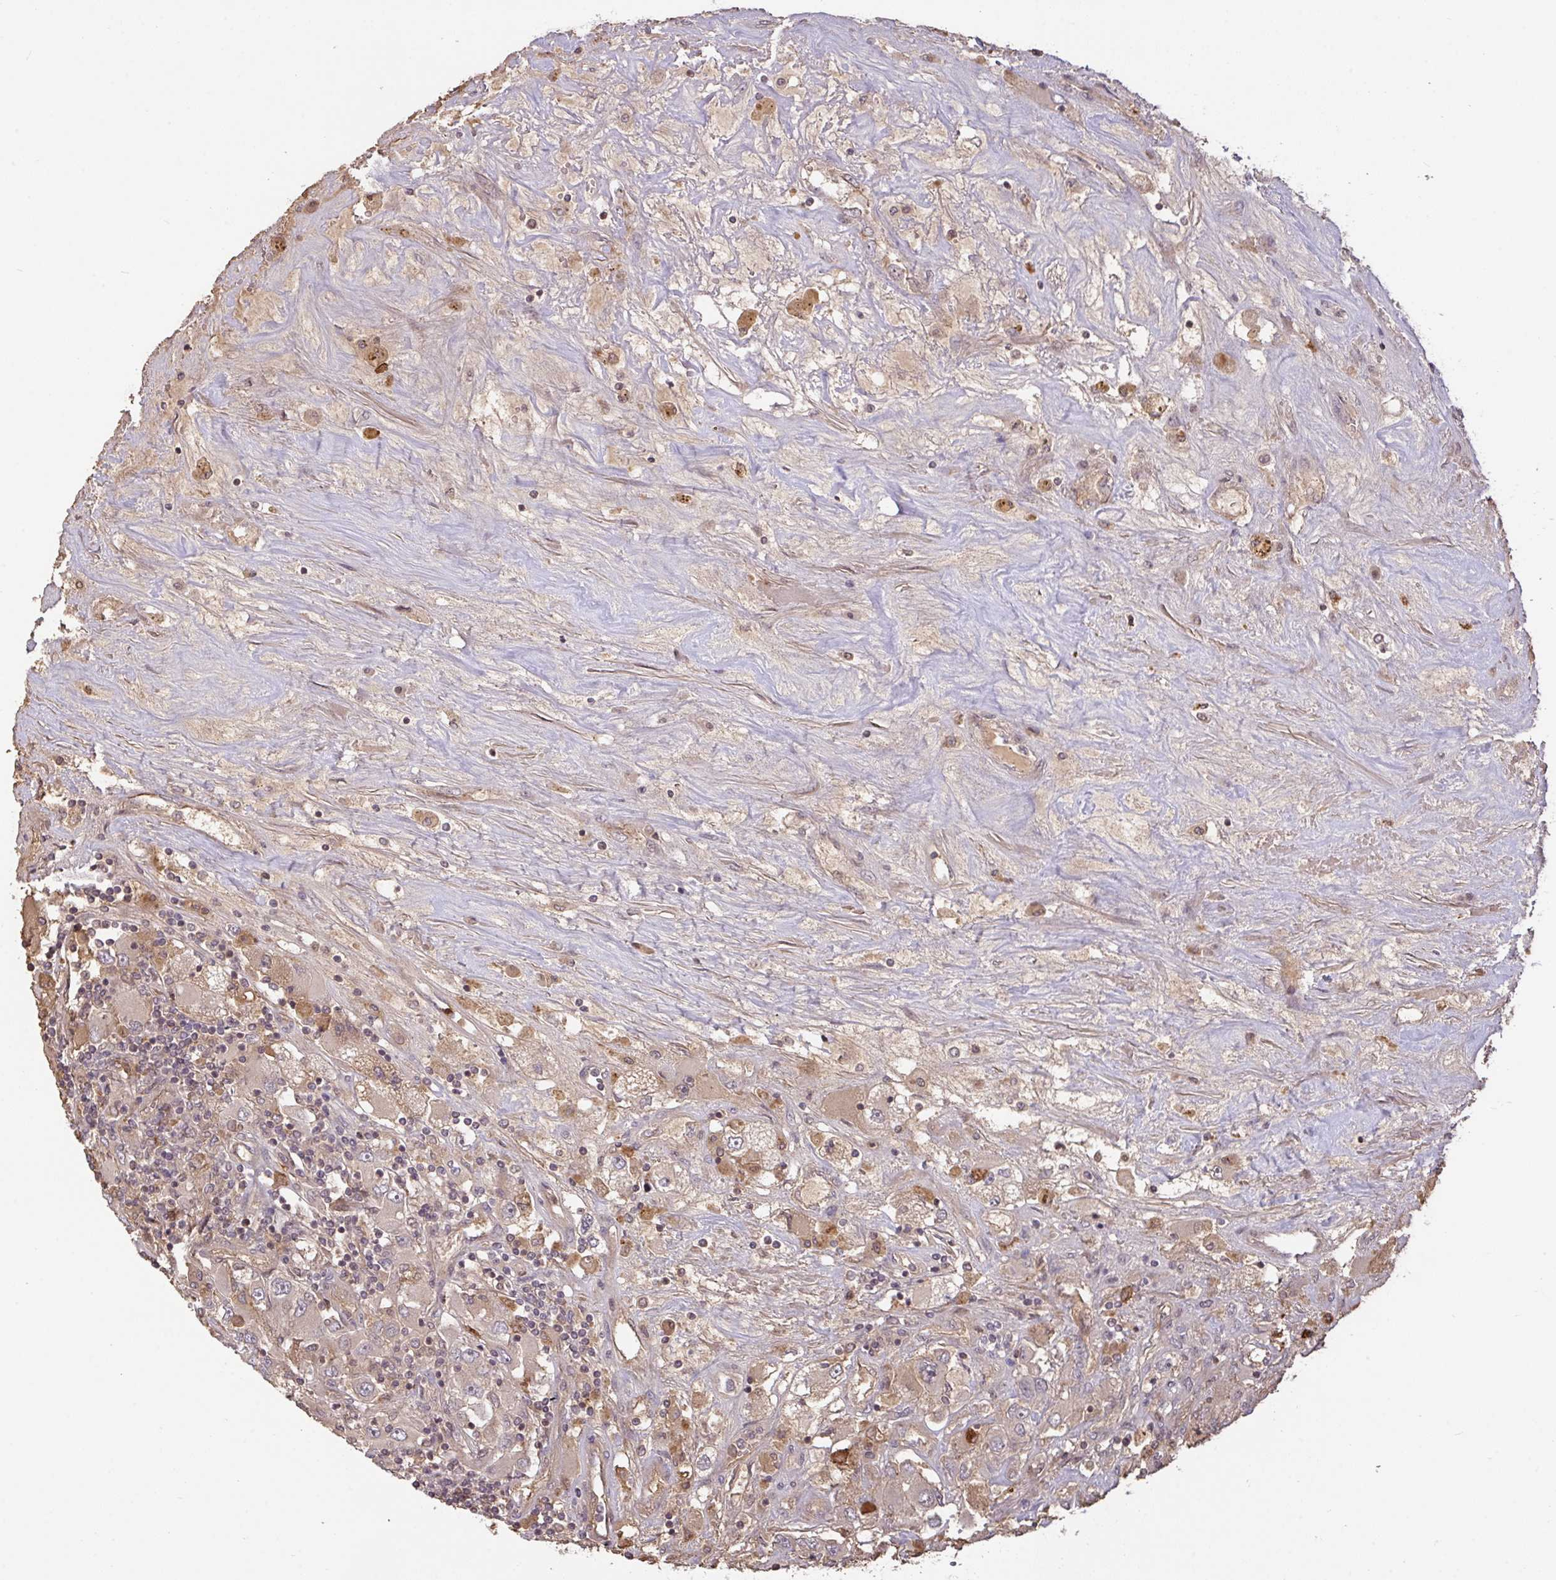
{"staining": {"intensity": "weak", "quantity": "25%-75%", "location": "cytoplasmic/membranous"}, "tissue": "renal cancer", "cell_type": "Tumor cells", "image_type": "cancer", "snomed": [{"axis": "morphology", "description": "Adenocarcinoma, NOS"}, {"axis": "topography", "description": "Kidney"}], "caption": "A brown stain shows weak cytoplasmic/membranous staining of a protein in renal adenocarcinoma tumor cells.", "gene": "FCER1A", "patient": {"sex": "female", "age": 52}}